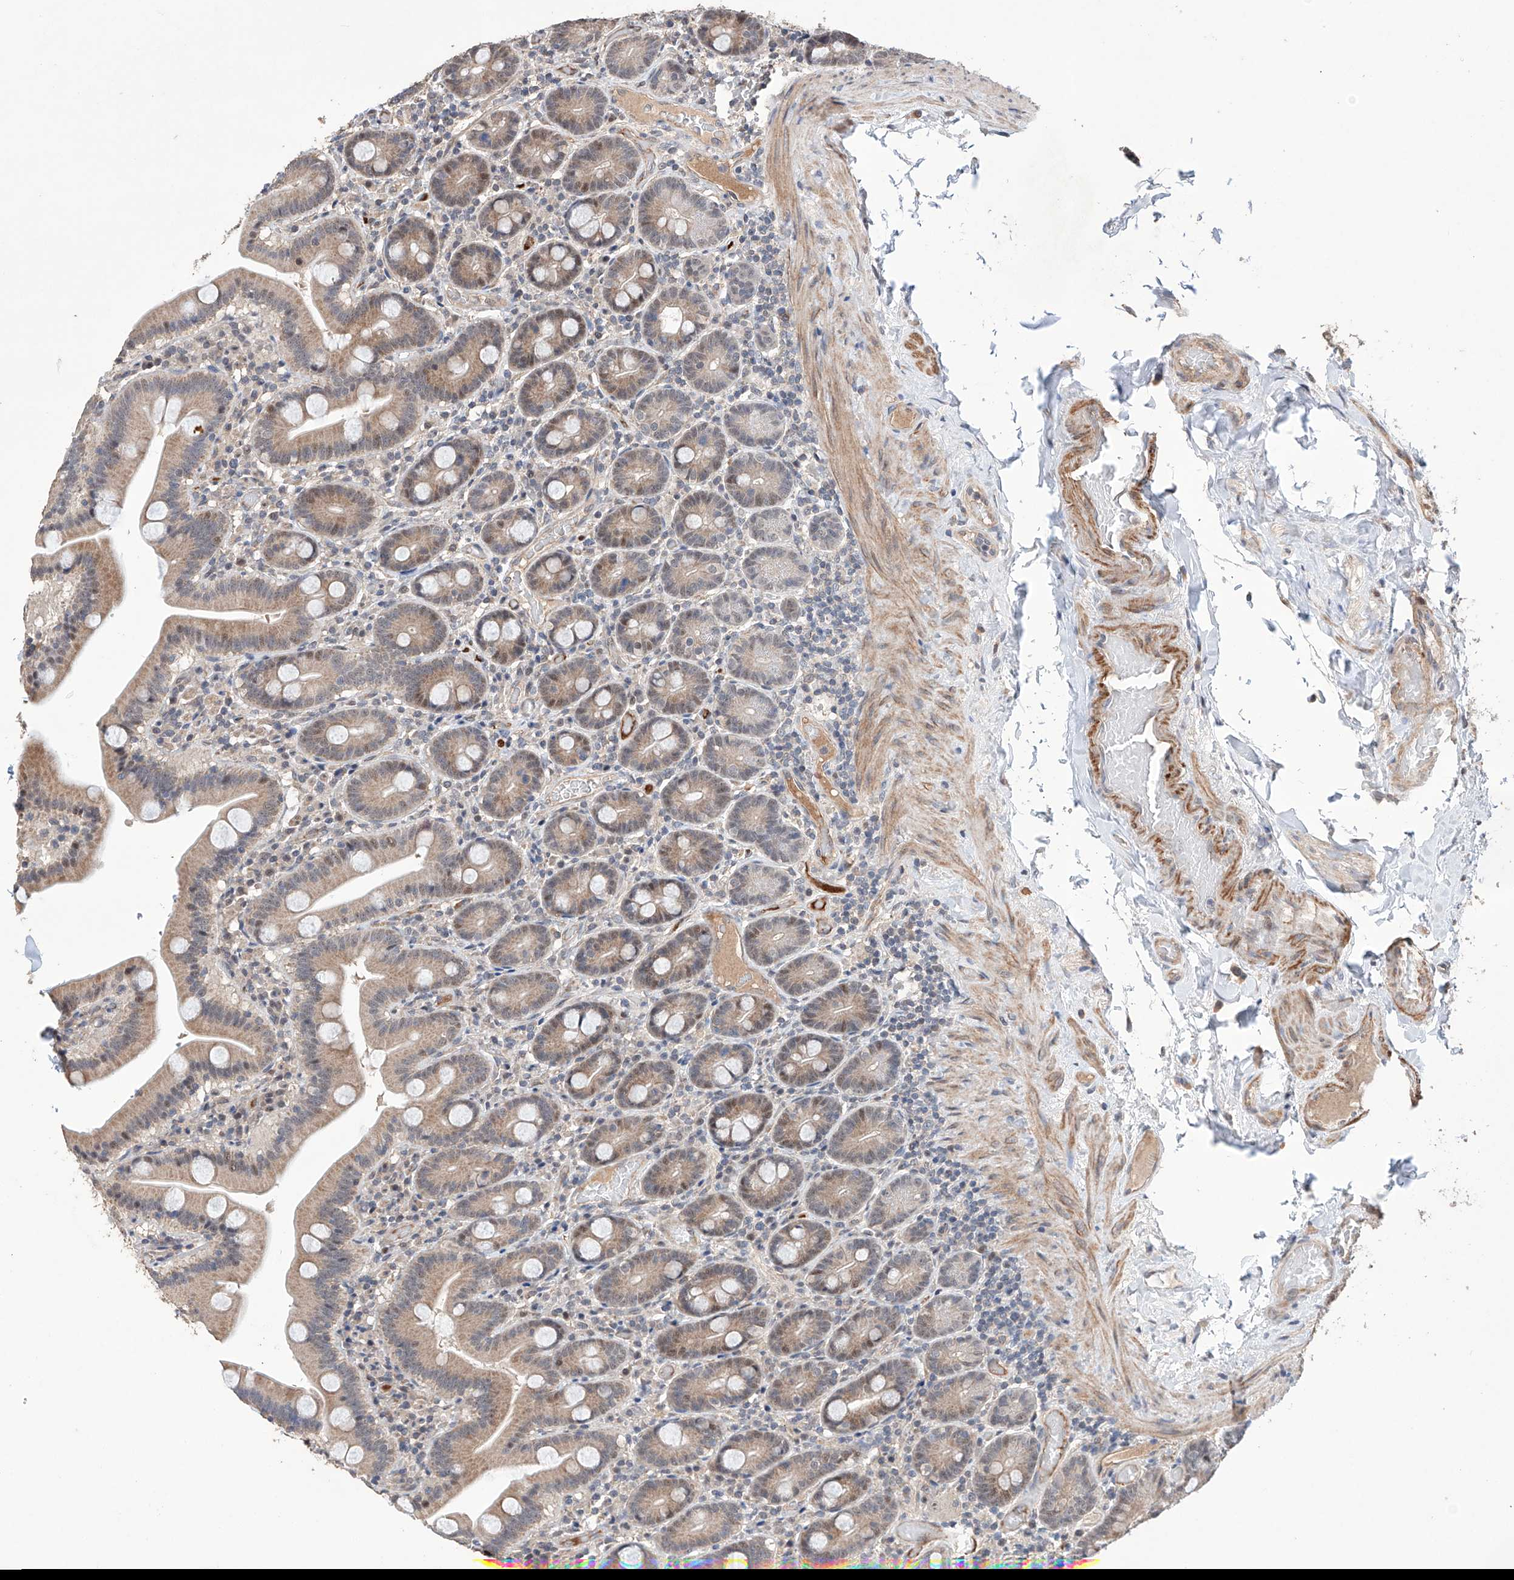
{"staining": {"intensity": "weak", "quantity": "25%-75%", "location": "cytoplasmic/membranous"}, "tissue": "duodenum", "cell_type": "Glandular cells", "image_type": "normal", "snomed": [{"axis": "morphology", "description": "Normal tissue, NOS"}, {"axis": "topography", "description": "Duodenum"}], "caption": "The histopathology image displays a brown stain indicating the presence of a protein in the cytoplasmic/membranous of glandular cells in duodenum. (brown staining indicates protein expression, while blue staining denotes nuclei).", "gene": "AFG1L", "patient": {"sex": "male", "age": 55}}